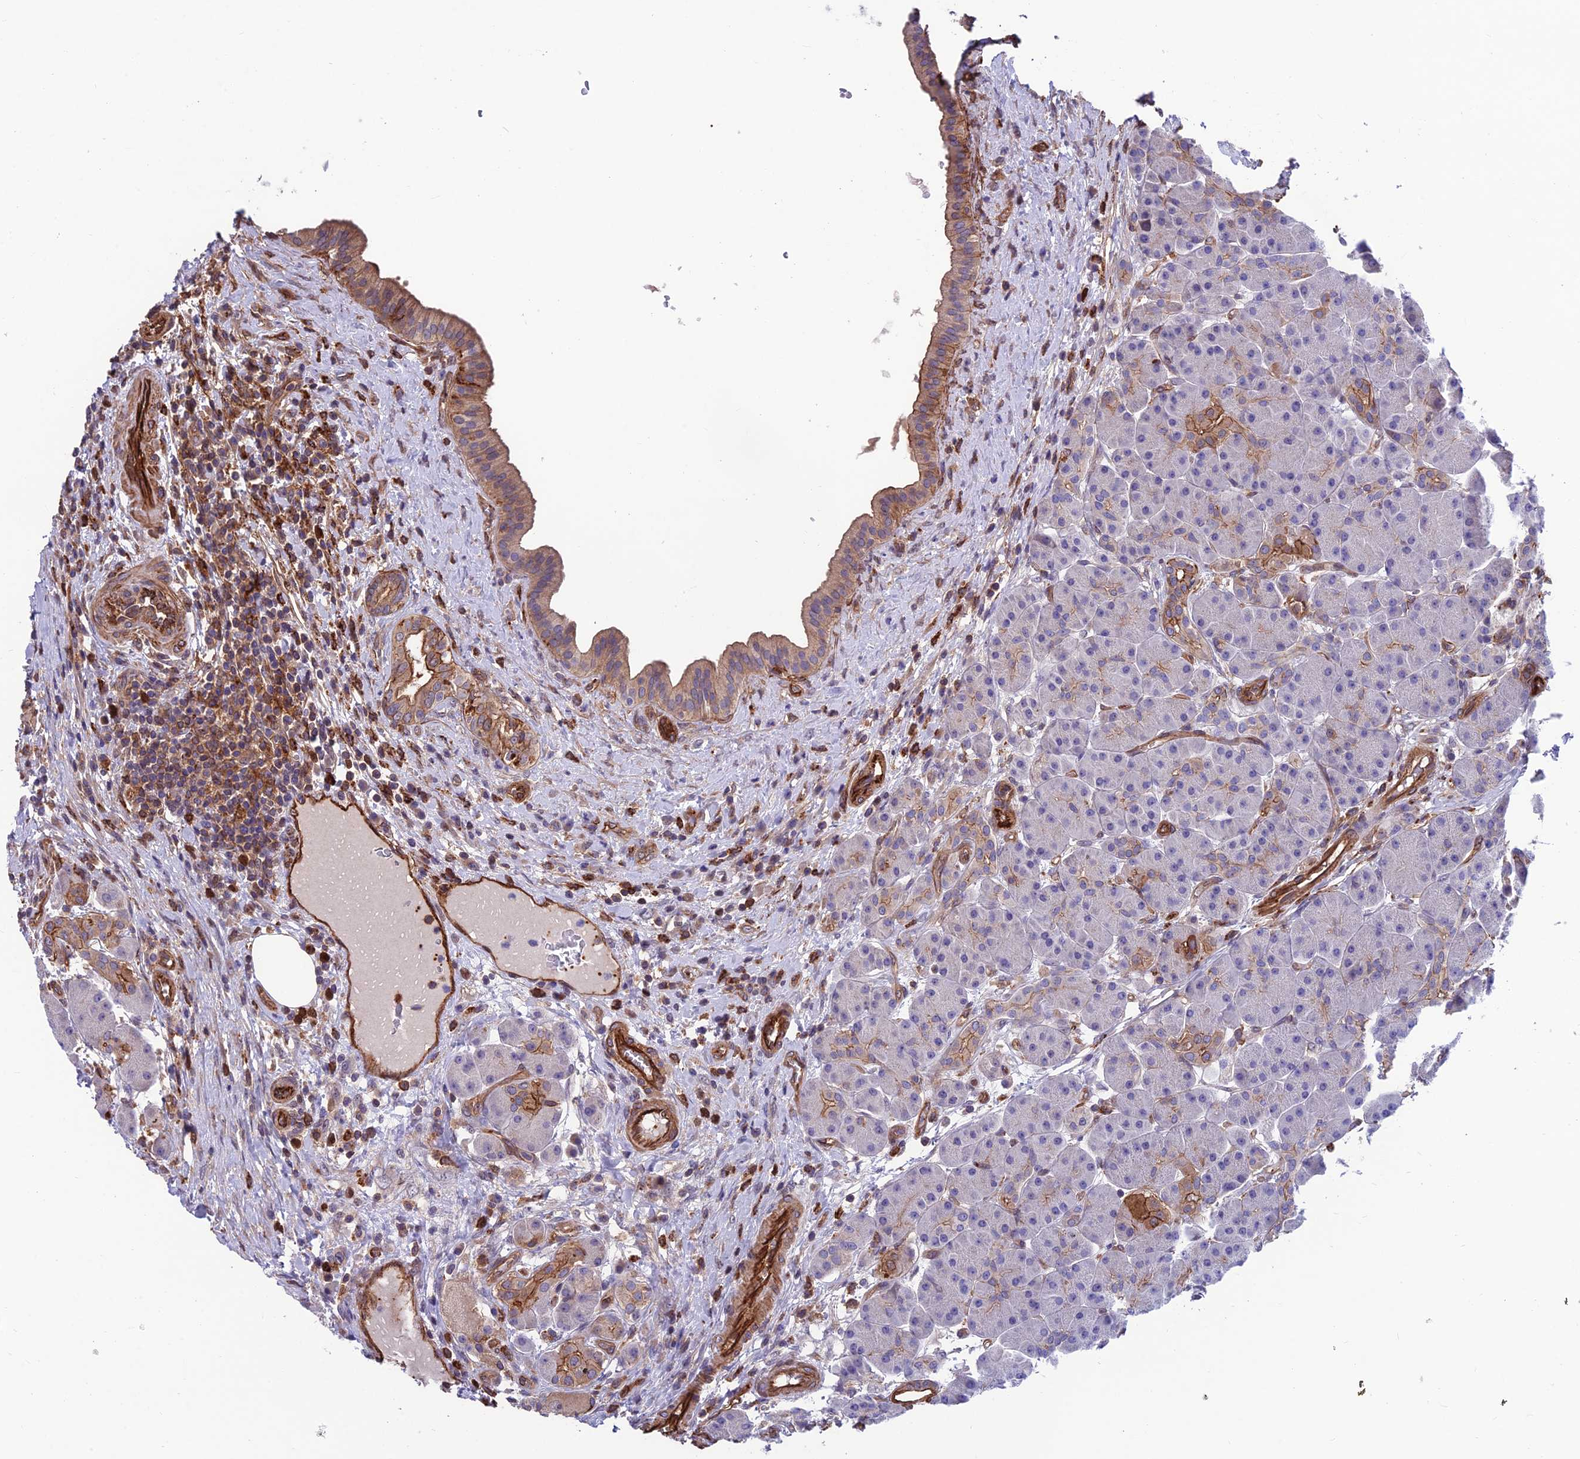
{"staining": {"intensity": "moderate", "quantity": "<25%", "location": "cytoplasmic/membranous"}, "tissue": "pancreas", "cell_type": "Exocrine glandular cells", "image_type": "normal", "snomed": [{"axis": "morphology", "description": "Normal tissue, NOS"}, {"axis": "topography", "description": "Pancreas"}], "caption": "Protein positivity by immunohistochemistry demonstrates moderate cytoplasmic/membranous positivity in approximately <25% of exocrine glandular cells in benign pancreas.", "gene": "RTN4RL1", "patient": {"sex": "male", "age": 63}}